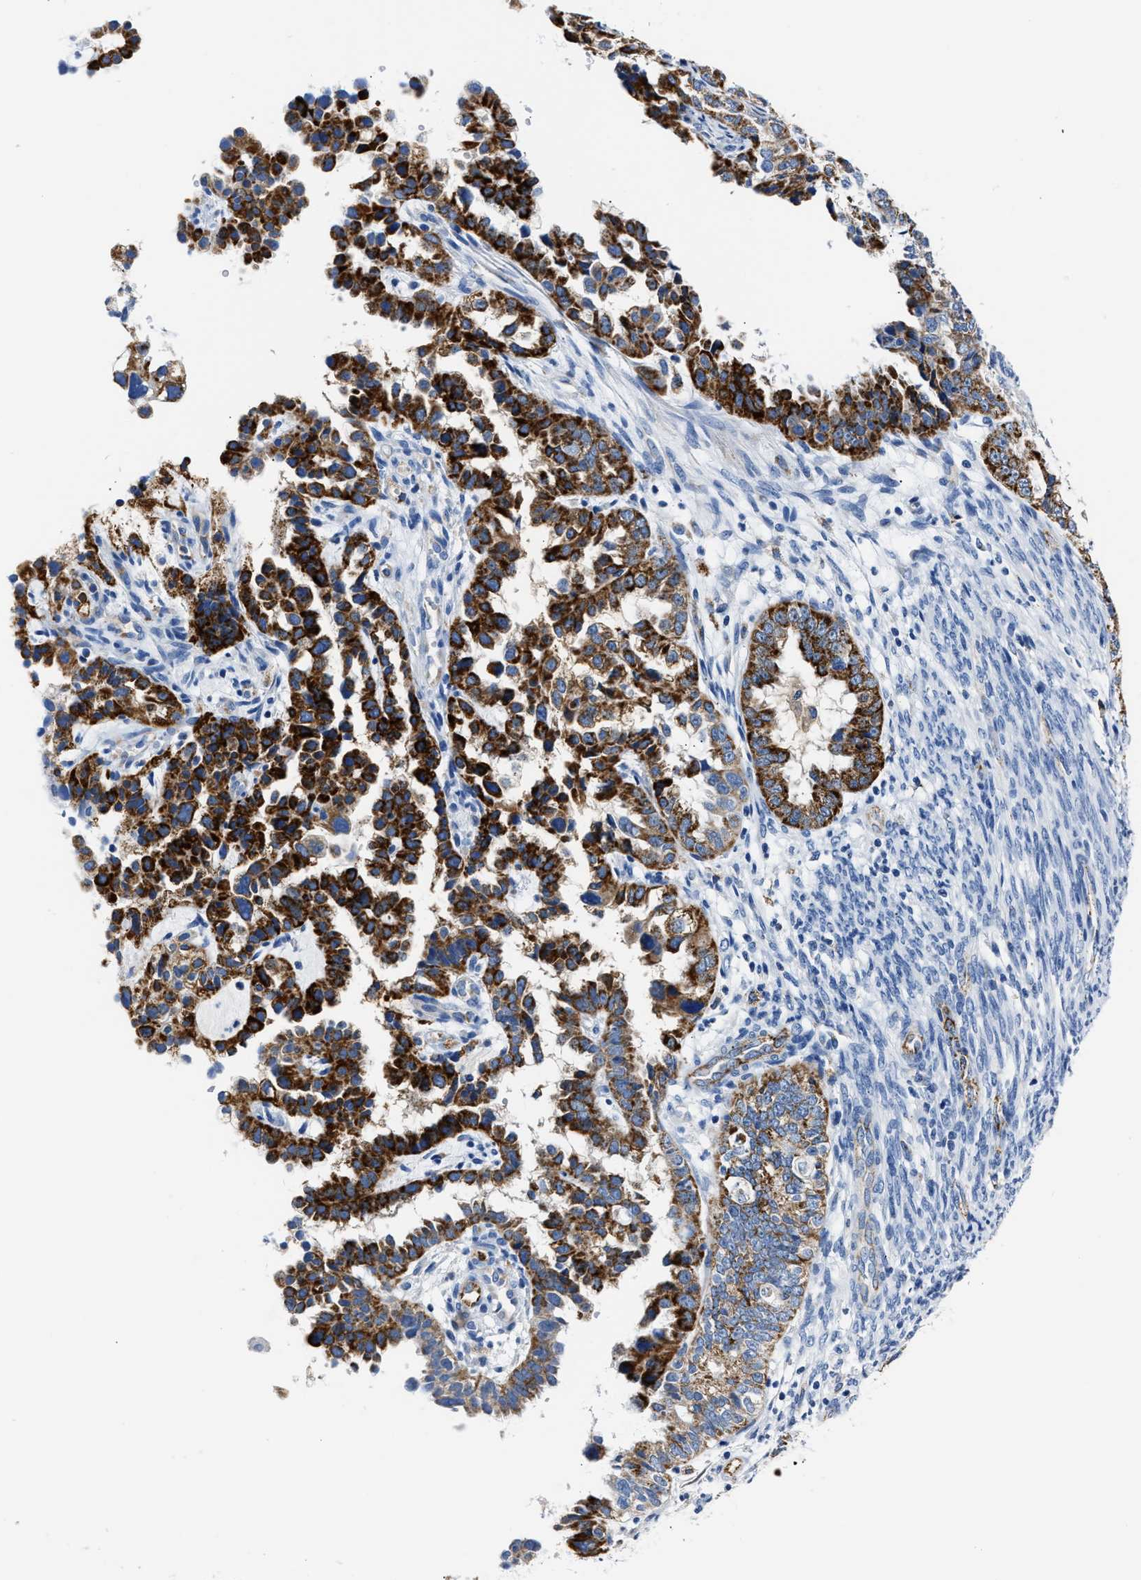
{"staining": {"intensity": "strong", "quantity": "25%-75%", "location": "cytoplasmic/membranous"}, "tissue": "endometrial cancer", "cell_type": "Tumor cells", "image_type": "cancer", "snomed": [{"axis": "morphology", "description": "Adenocarcinoma, NOS"}, {"axis": "topography", "description": "Endometrium"}], "caption": "The image reveals a brown stain indicating the presence of a protein in the cytoplasmic/membranous of tumor cells in endometrial cancer (adenocarcinoma).", "gene": "AMACR", "patient": {"sex": "female", "age": 85}}